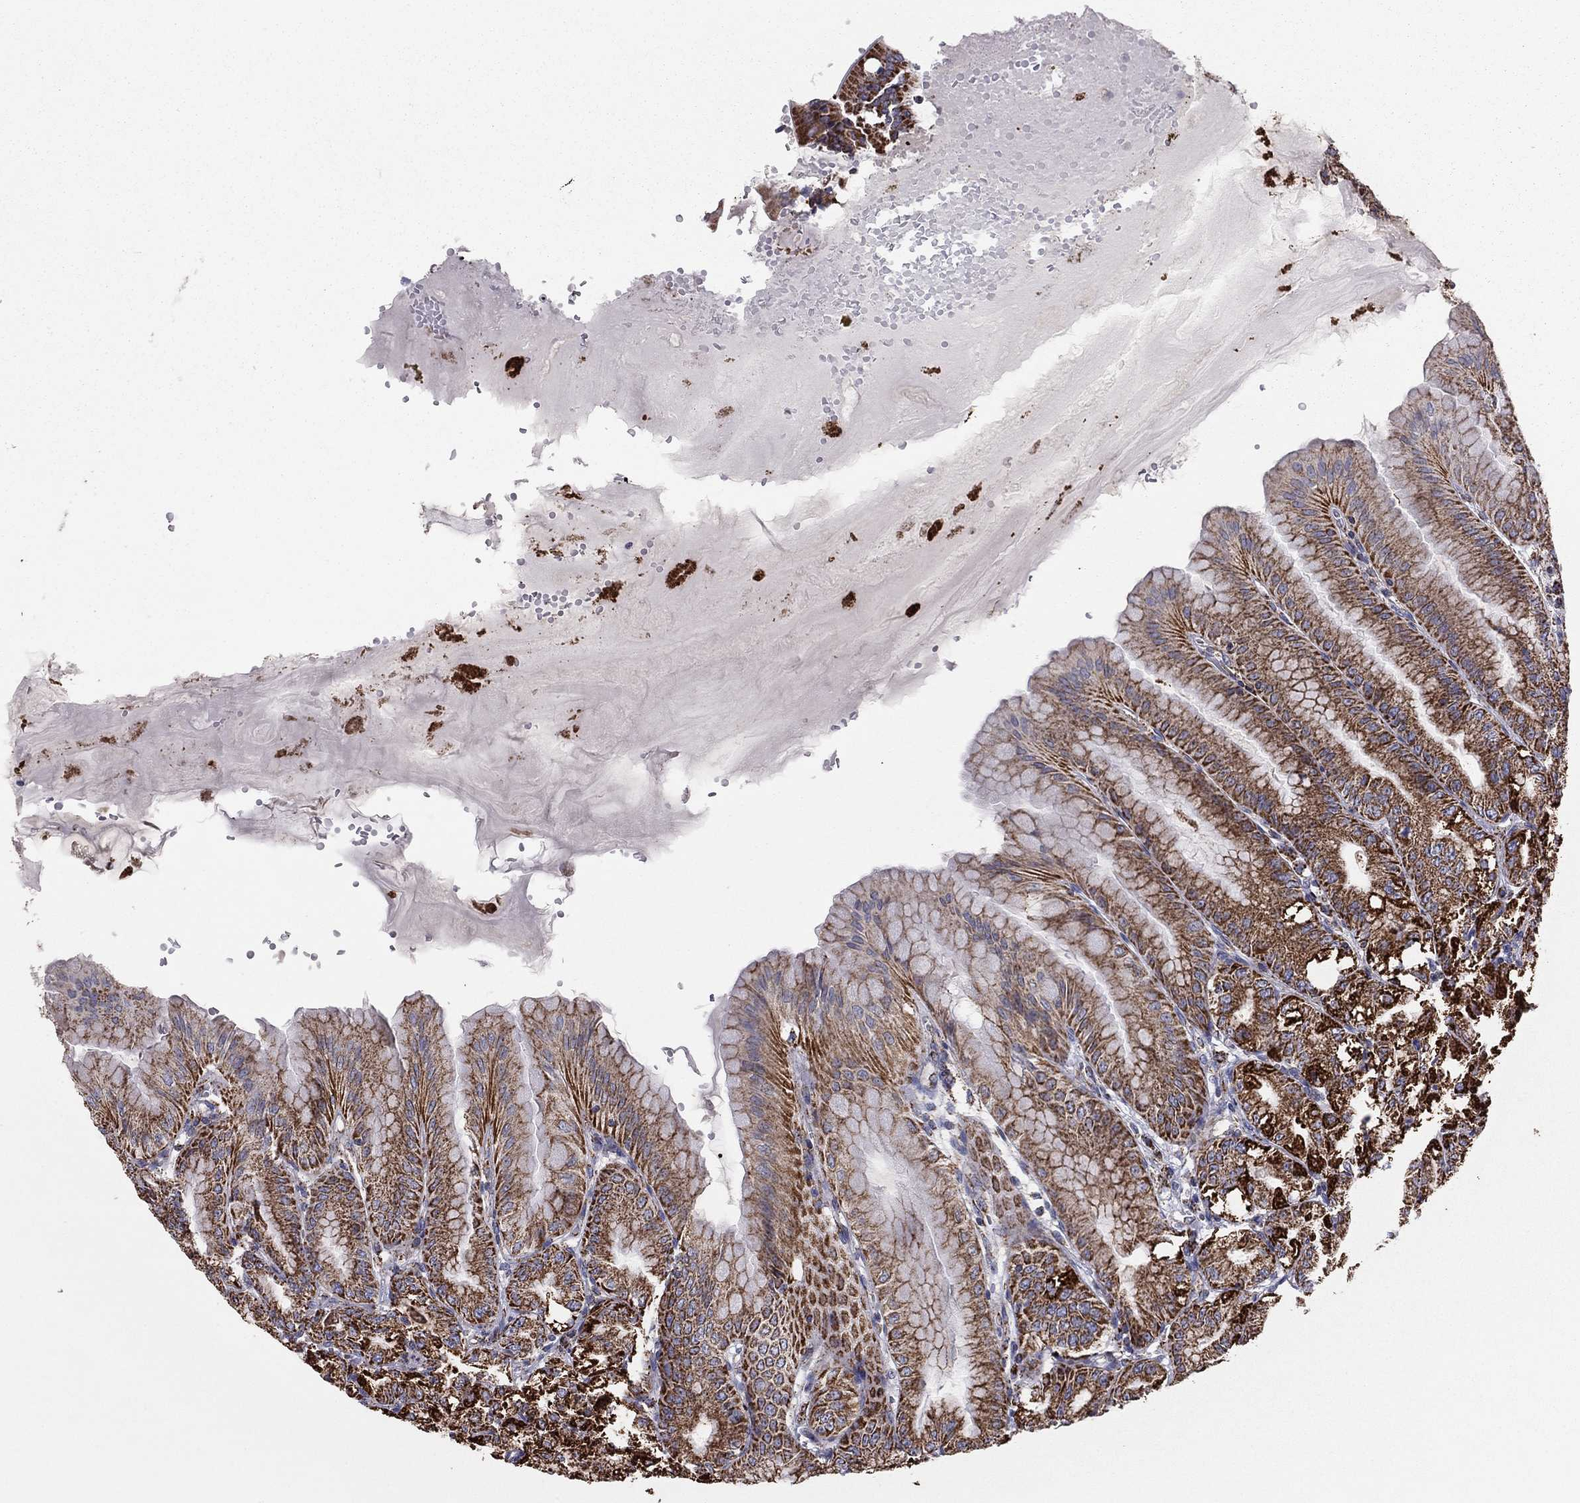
{"staining": {"intensity": "strong", "quantity": "25%-75%", "location": "cytoplasmic/membranous"}, "tissue": "stomach", "cell_type": "Glandular cells", "image_type": "normal", "snomed": [{"axis": "morphology", "description": "Normal tissue, NOS"}, {"axis": "topography", "description": "Stomach"}], "caption": "This image shows immunohistochemistry staining of normal human stomach, with high strong cytoplasmic/membranous positivity in approximately 25%-75% of glandular cells.", "gene": "NDUFV1", "patient": {"sex": "male", "age": 71}}